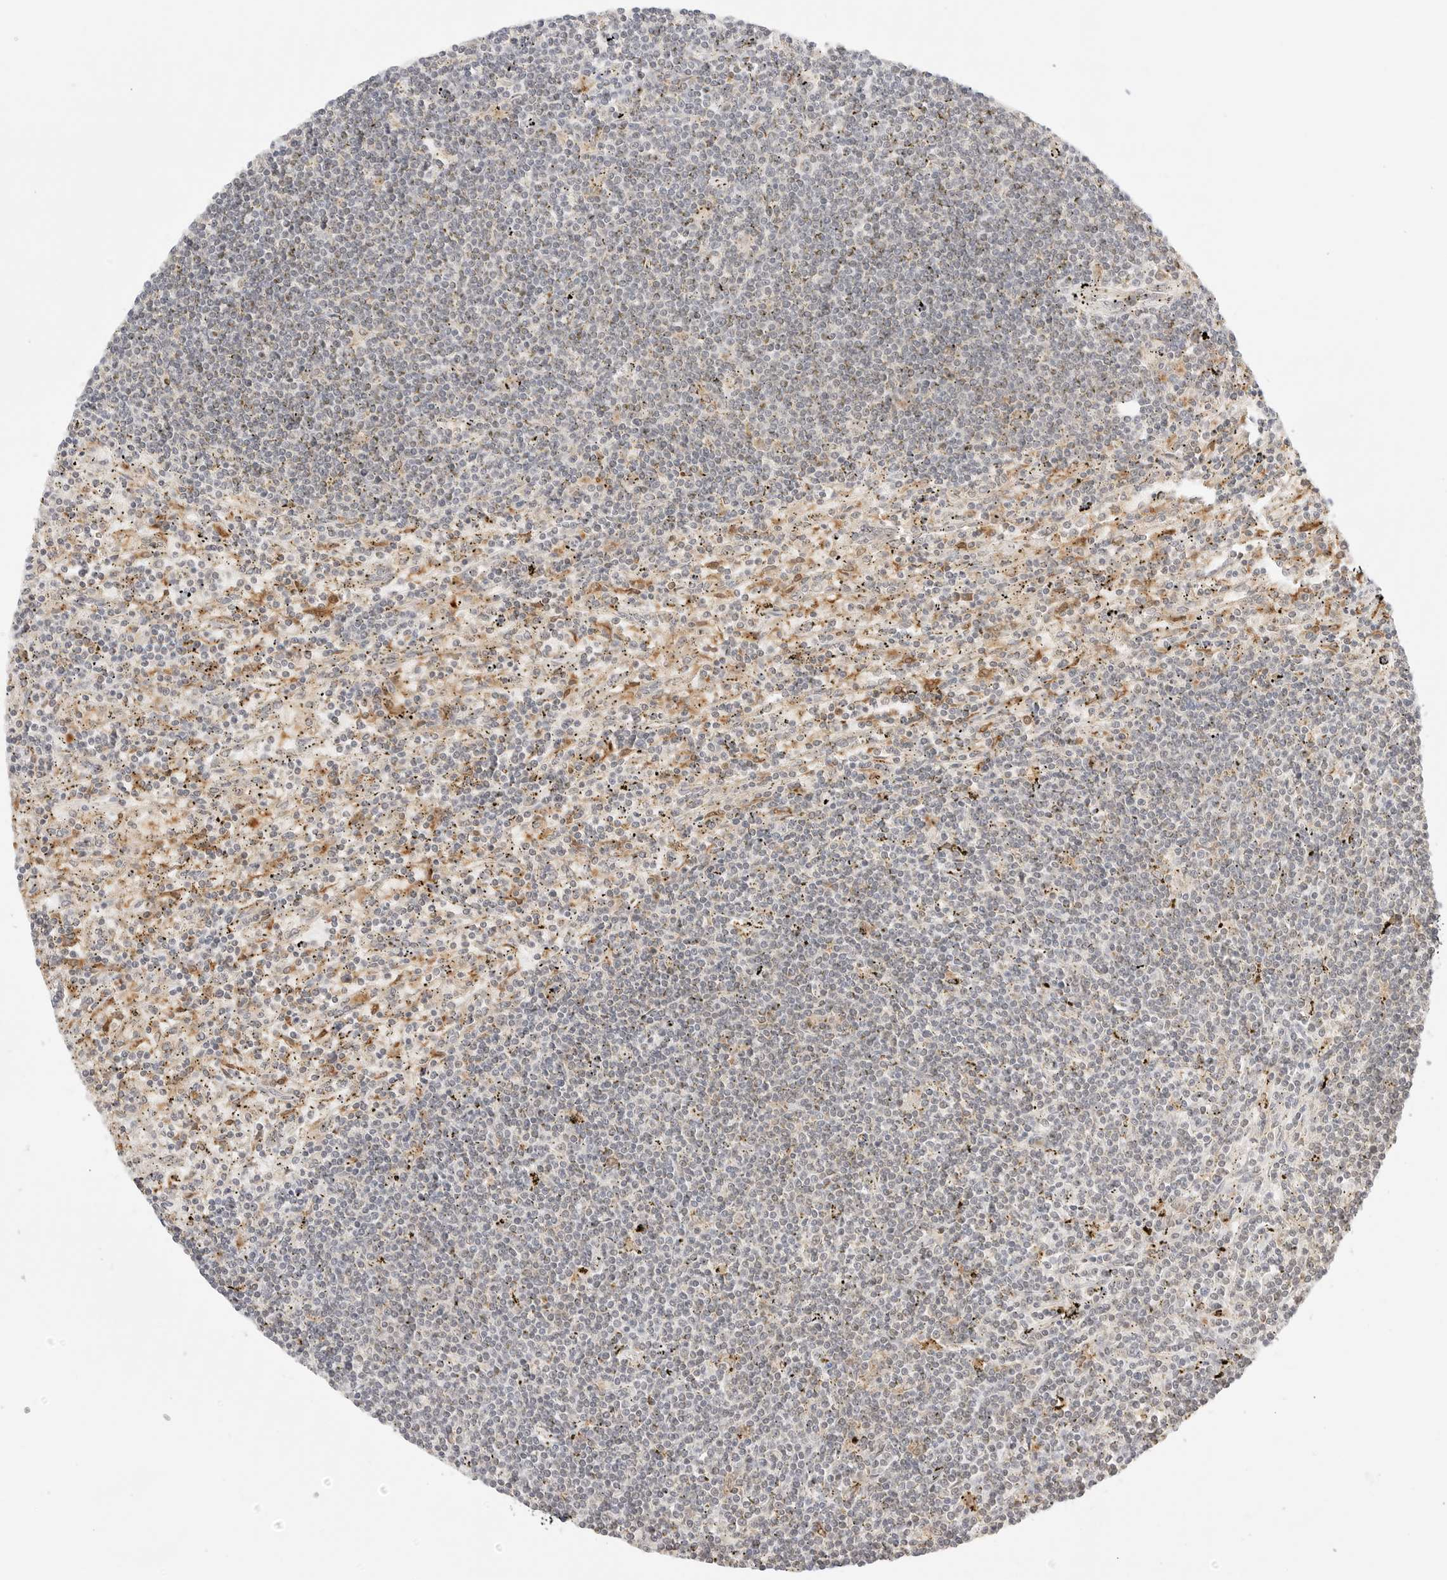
{"staining": {"intensity": "negative", "quantity": "none", "location": "none"}, "tissue": "lymphoma", "cell_type": "Tumor cells", "image_type": "cancer", "snomed": [{"axis": "morphology", "description": "Malignant lymphoma, non-Hodgkin's type, Low grade"}, {"axis": "topography", "description": "Spleen"}], "caption": "Human lymphoma stained for a protein using immunohistochemistry exhibits no staining in tumor cells.", "gene": "ERO1B", "patient": {"sex": "male", "age": 76}}